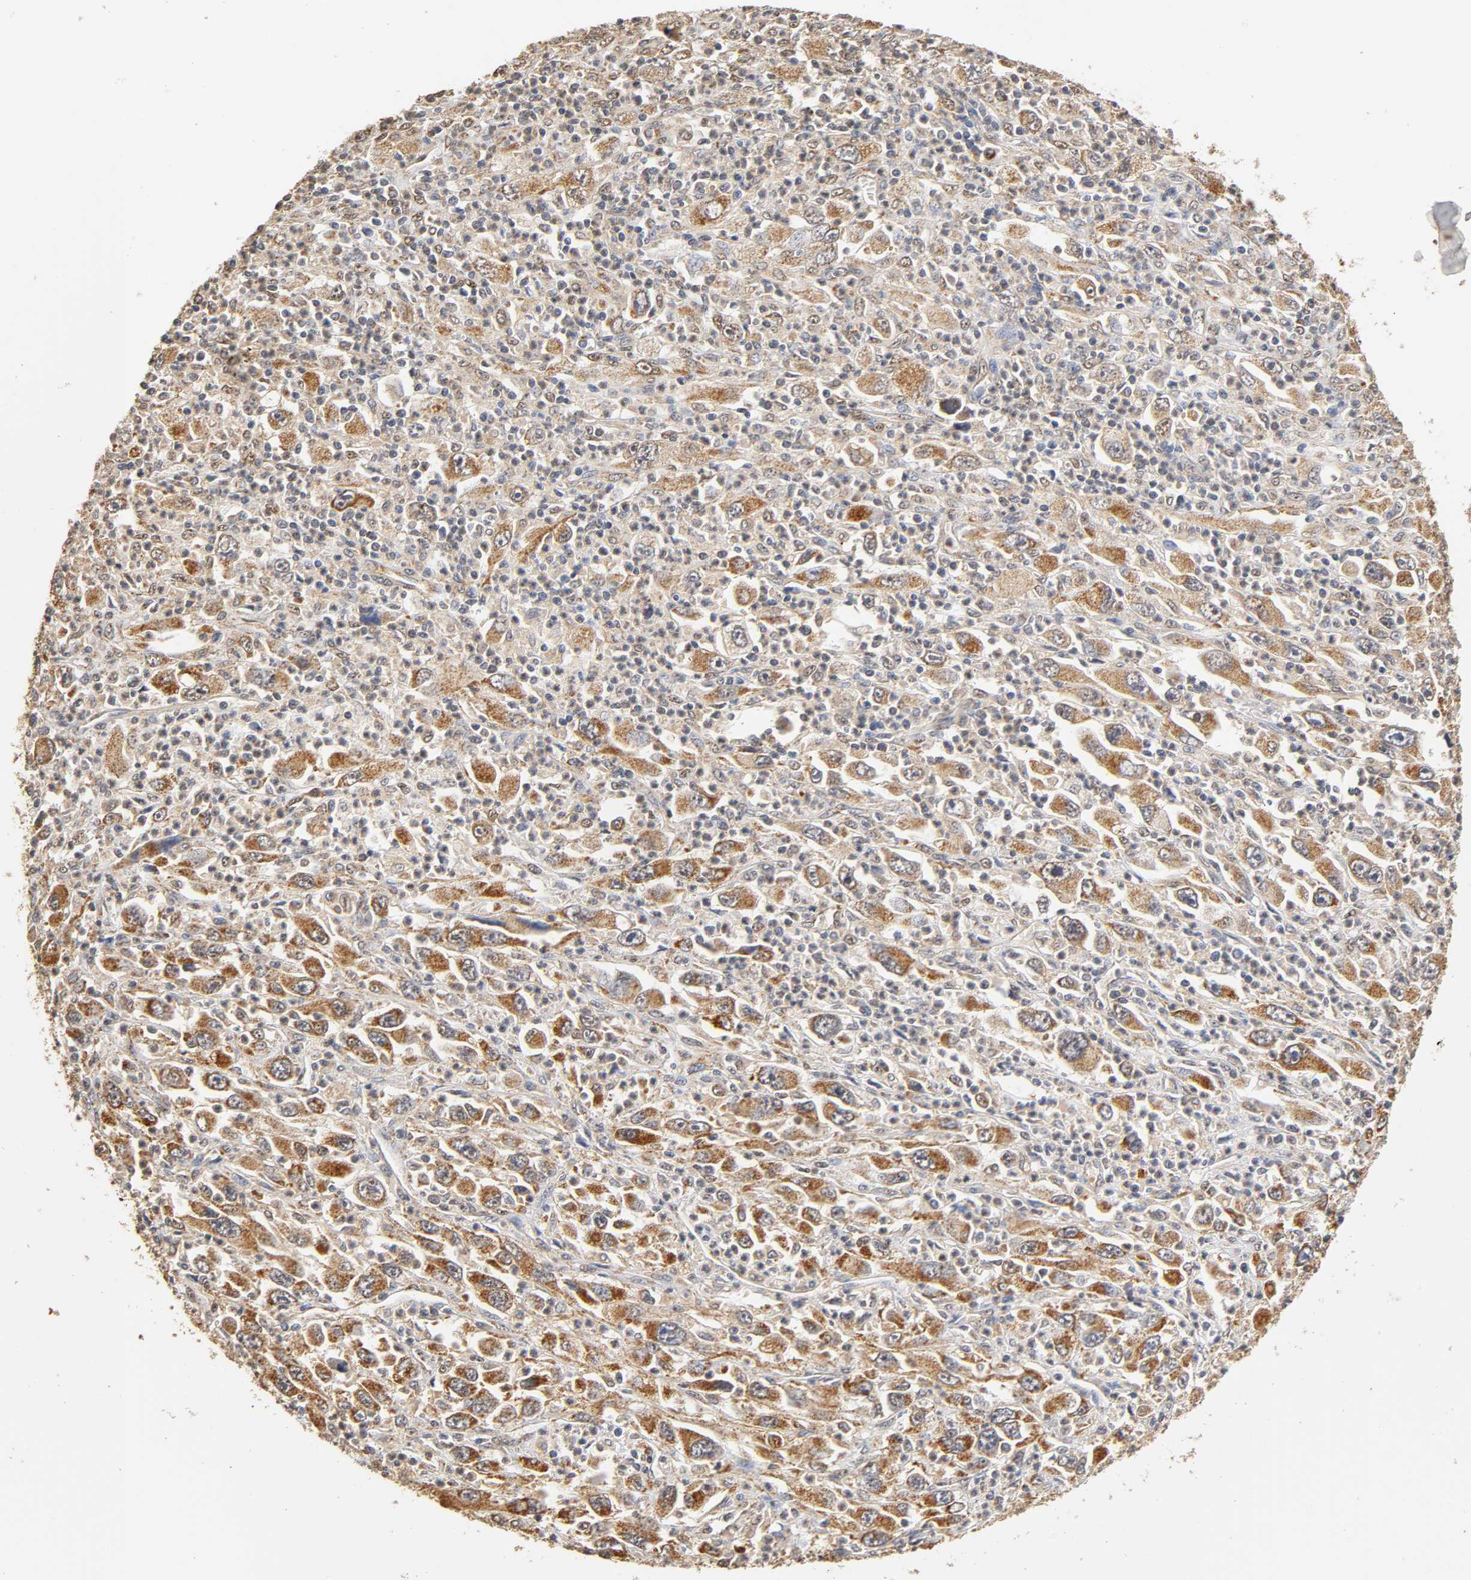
{"staining": {"intensity": "strong", "quantity": "25%-75%", "location": "cytoplasmic/membranous"}, "tissue": "melanoma", "cell_type": "Tumor cells", "image_type": "cancer", "snomed": [{"axis": "morphology", "description": "Malignant melanoma, Metastatic site"}, {"axis": "topography", "description": "Skin"}], "caption": "Melanoma stained for a protein (brown) shows strong cytoplasmic/membranous positive staining in approximately 25%-75% of tumor cells.", "gene": "PKN1", "patient": {"sex": "female", "age": 56}}